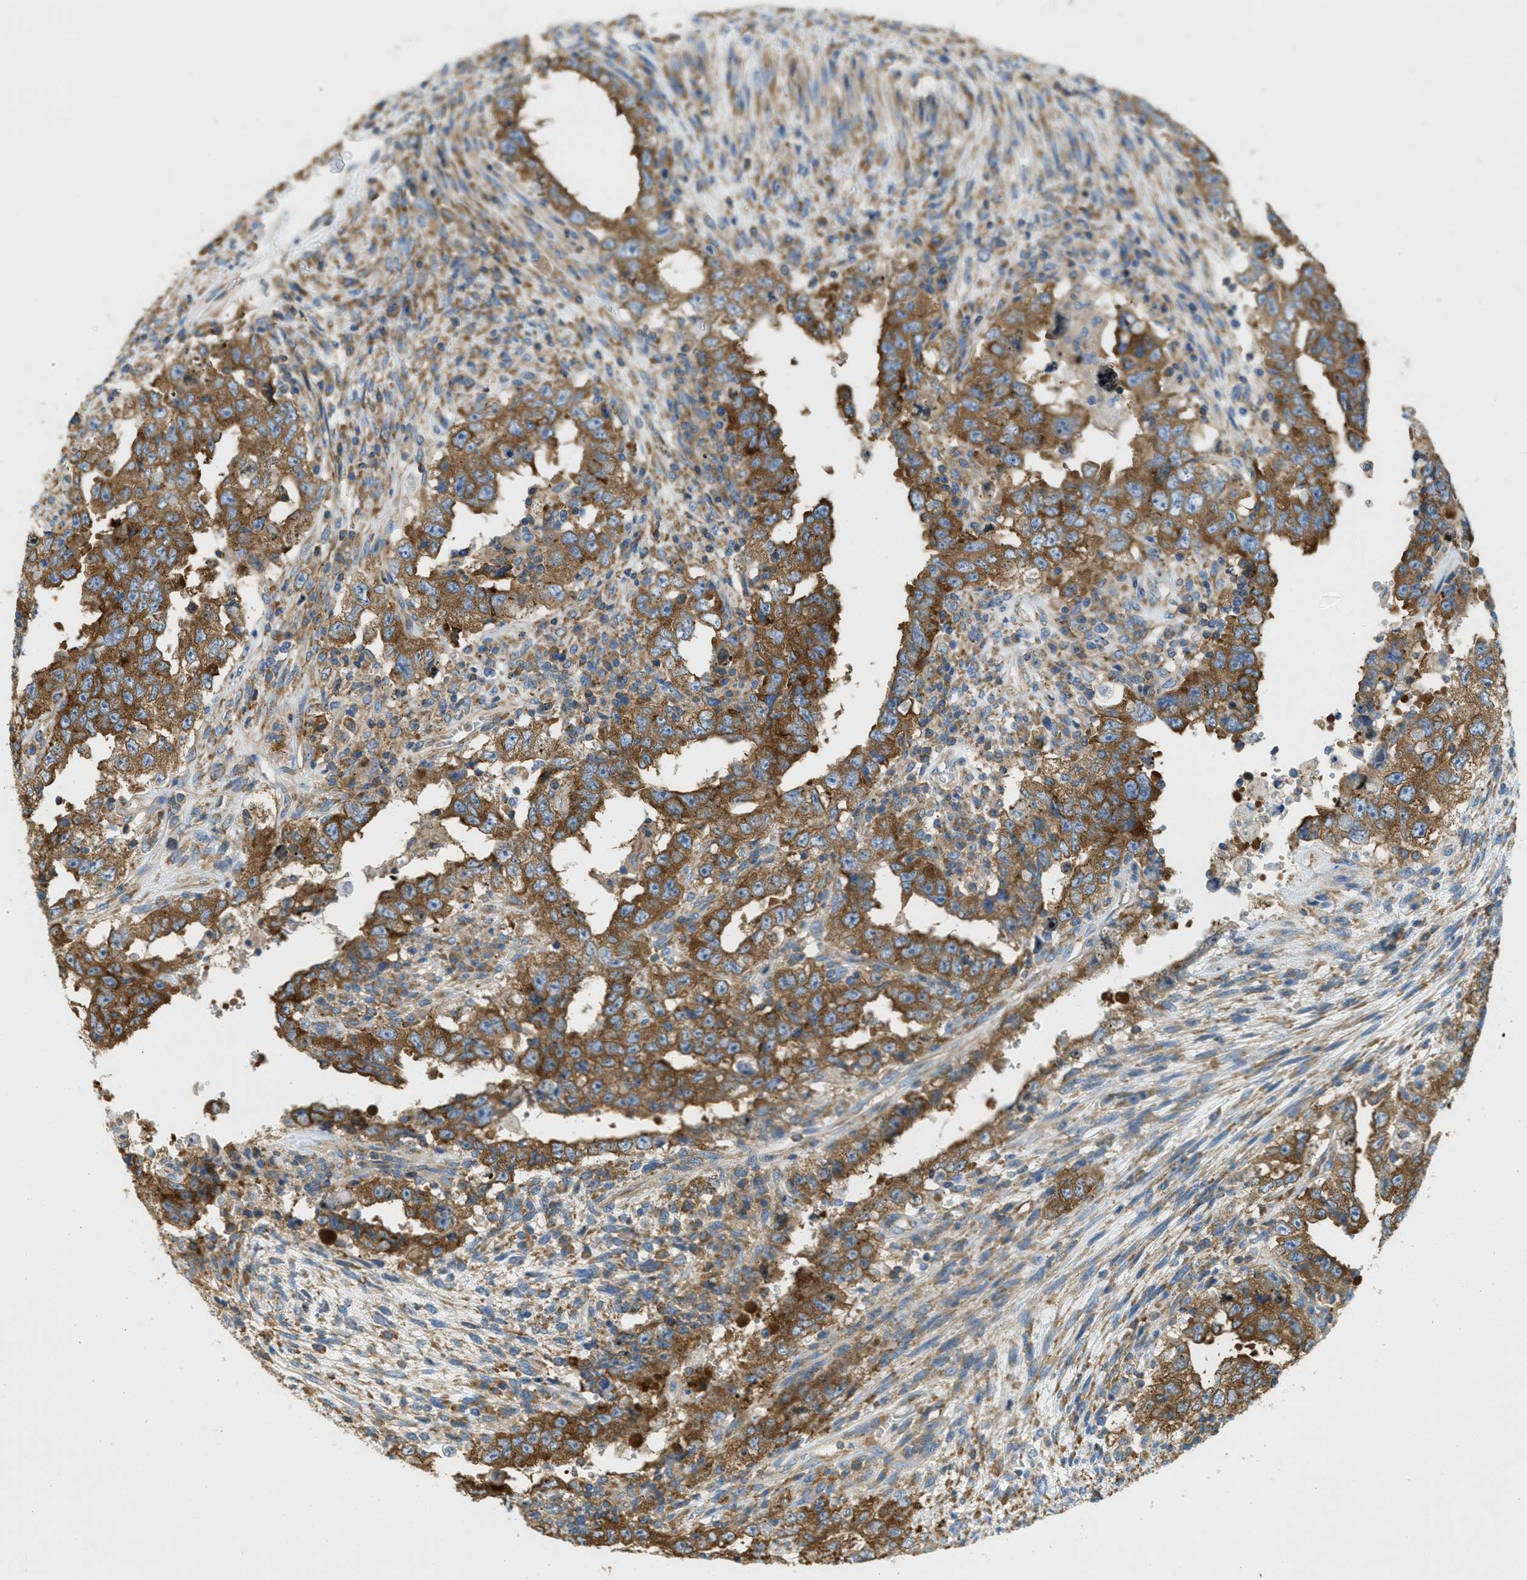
{"staining": {"intensity": "moderate", "quantity": ">75%", "location": "cytoplasmic/membranous"}, "tissue": "testis cancer", "cell_type": "Tumor cells", "image_type": "cancer", "snomed": [{"axis": "morphology", "description": "Carcinoma, Embryonal, NOS"}, {"axis": "topography", "description": "Testis"}], "caption": "Immunohistochemistry micrograph of testis cancer stained for a protein (brown), which shows medium levels of moderate cytoplasmic/membranous positivity in approximately >75% of tumor cells.", "gene": "ABCF1", "patient": {"sex": "male", "age": 26}}